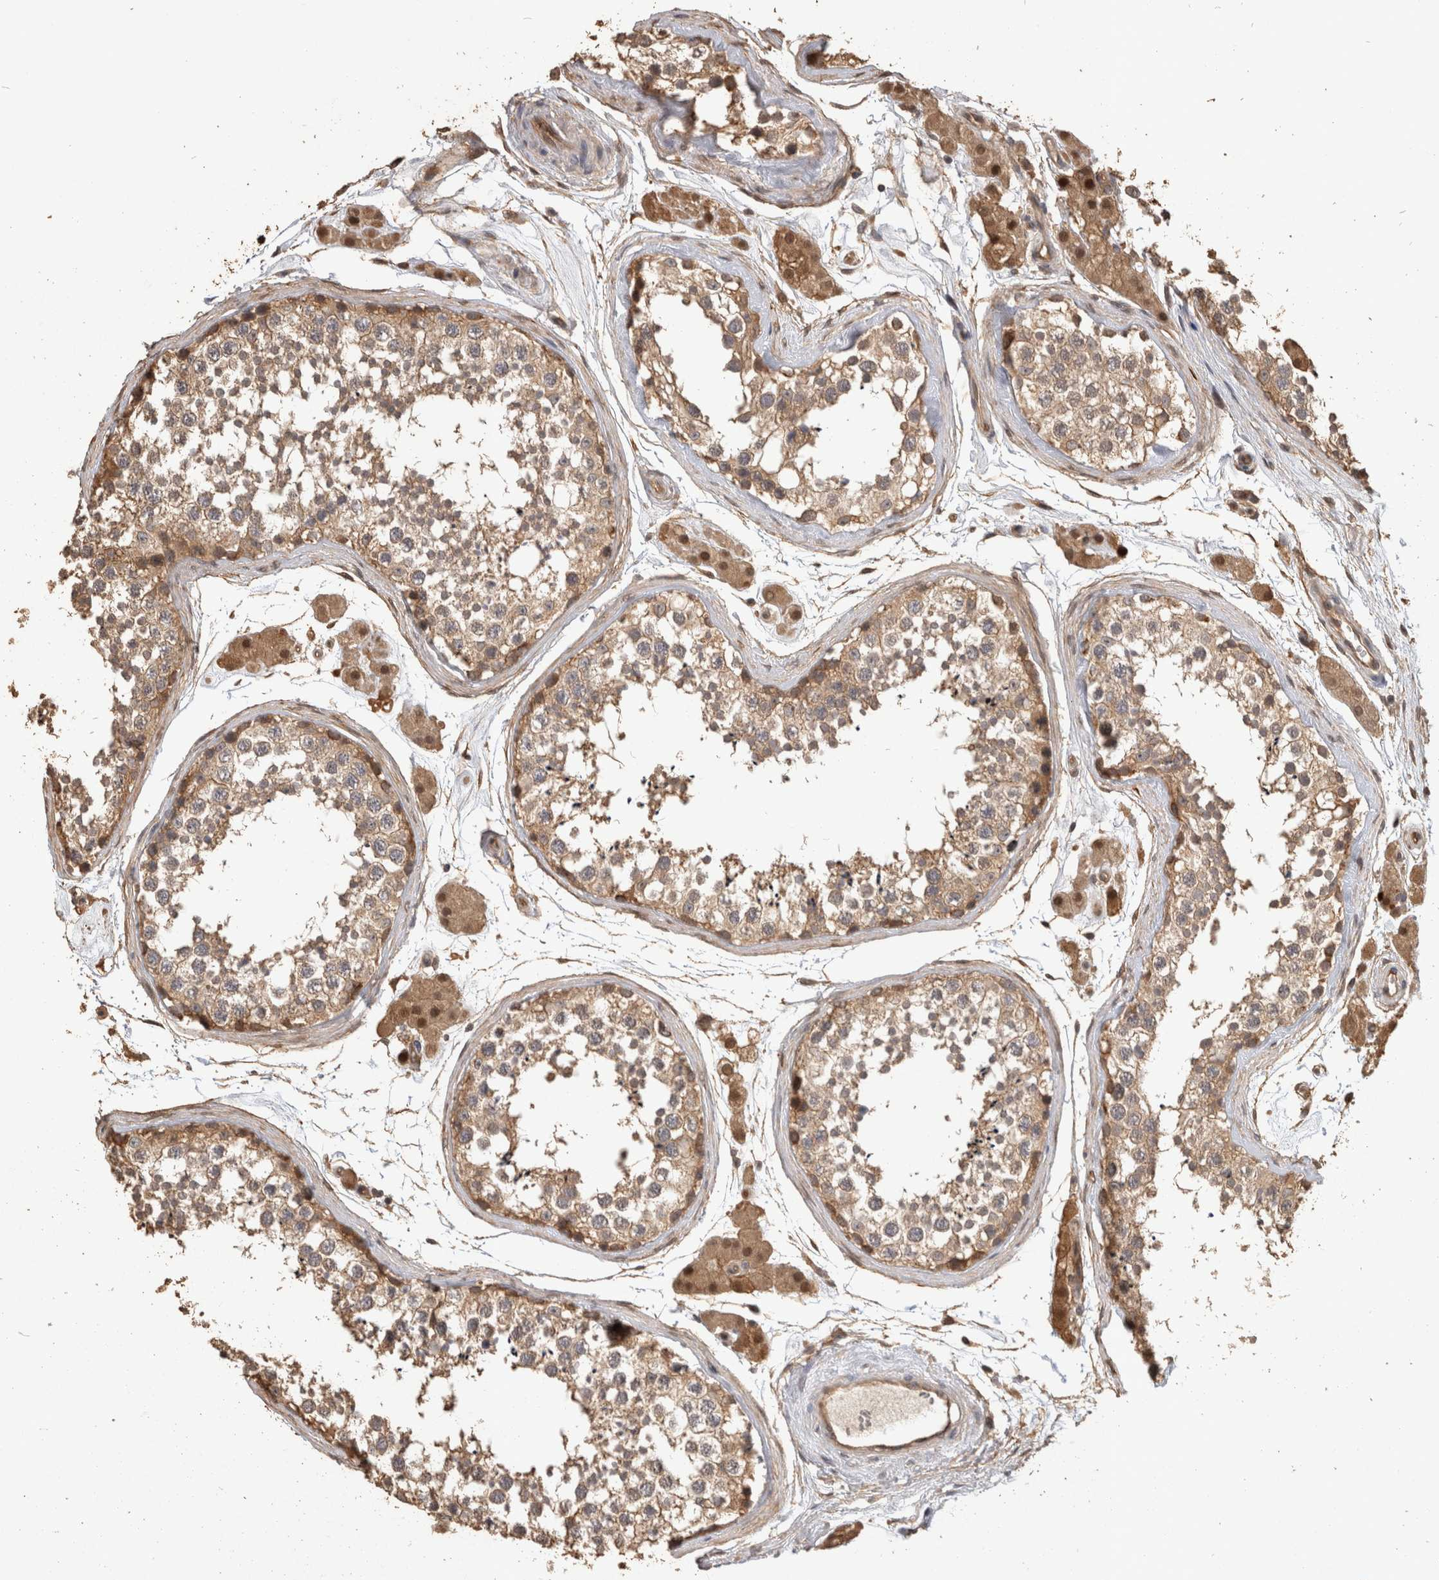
{"staining": {"intensity": "moderate", "quantity": ">75%", "location": "cytoplasmic/membranous"}, "tissue": "testis", "cell_type": "Cells in seminiferous ducts", "image_type": "normal", "snomed": [{"axis": "morphology", "description": "Normal tissue, NOS"}, {"axis": "topography", "description": "Testis"}], "caption": "Immunohistochemistry histopathology image of unremarkable human testis stained for a protein (brown), which shows medium levels of moderate cytoplasmic/membranous expression in approximately >75% of cells in seminiferous ducts.", "gene": "RHPN1", "patient": {"sex": "male", "age": 56}}